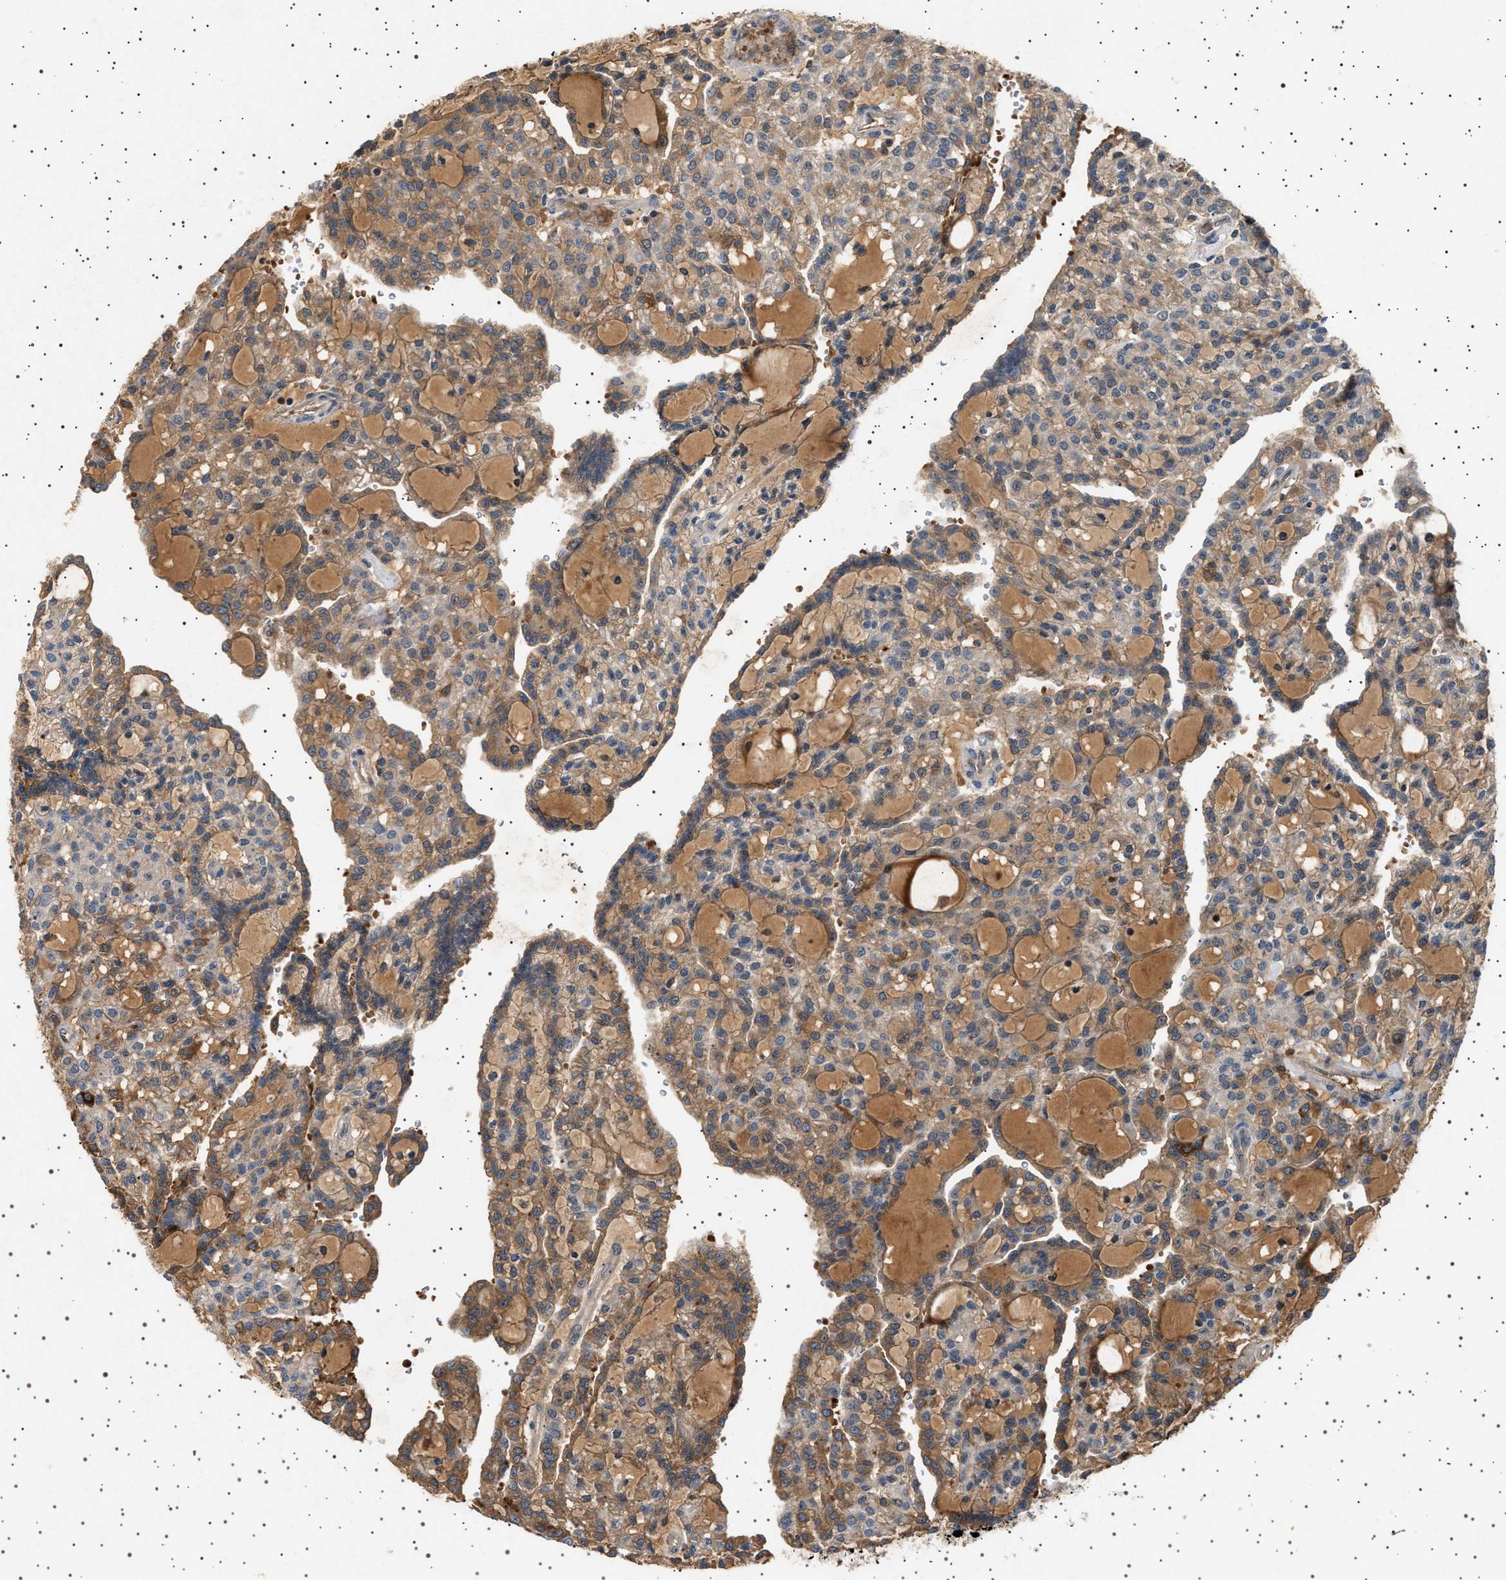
{"staining": {"intensity": "weak", "quantity": ">75%", "location": "cytoplasmic/membranous"}, "tissue": "renal cancer", "cell_type": "Tumor cells", "image_type": "cancer", "snomed": [{"axis": "morphology", "description": "Adenocarcinoma, NOS"}, {"axis": "topography", "description": "Kidney"}], "caption": "IHC photomicrograph of neoplastic tissue: human renal cancer (adenocarcinoma) stained using immunohistochemistry reveals low levels of weak protein expression localized specifically in the cytoplasmic/membranous of tumor cells, appearing as a cytoplasmic/membranous brown color.", "gene": "FICD", "patient": {"sex": "male", "age": 63}}